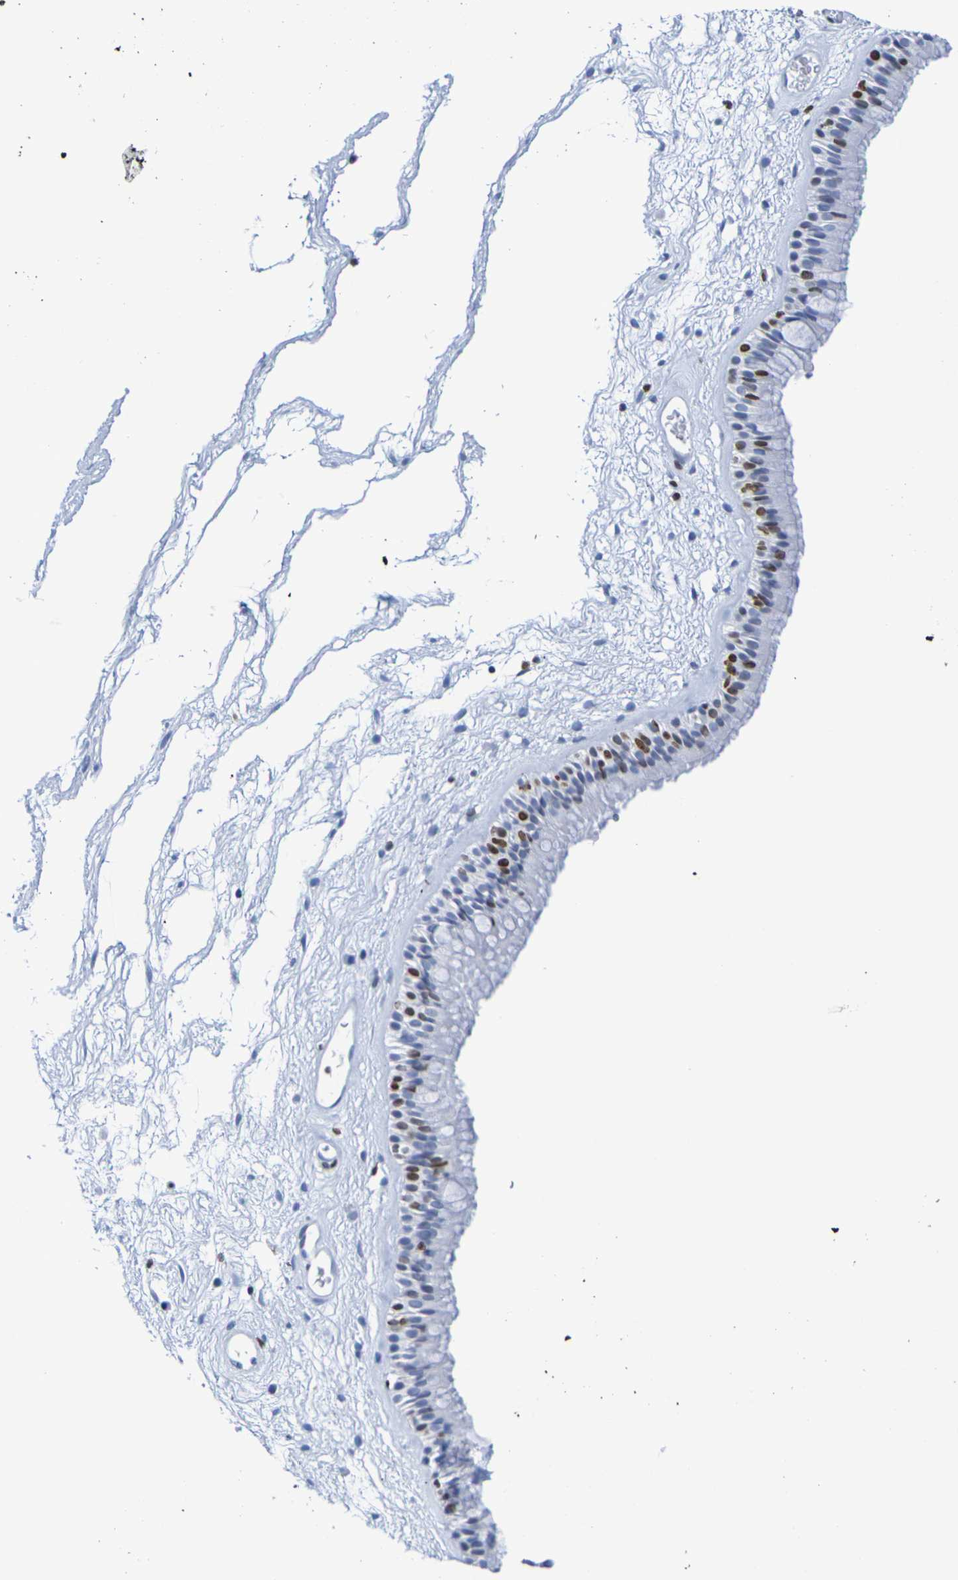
{"staining": {"intensity": "strong", "quantity": "<25%", "location": "nuclear"}, "tissue": "nasopharynx", "cell_type": "Respiratory epithelial cells", "image_type": "normal", "snomed": [{"axis": "morphology", "description": "Normal tissue, NOS"}, {"axis": "morphology", "description": "Inflammation, NOS"}, {"axis": "topography", "description": "Nasopharynx"}], "caption": "Immunohistochemistry staining of unremarkable nasopharynx, which demonstrates medium levels of strong nuclear positivity in about <25% of respiratory epithelial cells indicating strong nuclear protein expression. The staining was performed using DAB (brown) for protein detection and nuclei were counterstained in hematoxylin (blue).", "gene": "H1", "patient": {"sex": "male", "age": 48}}